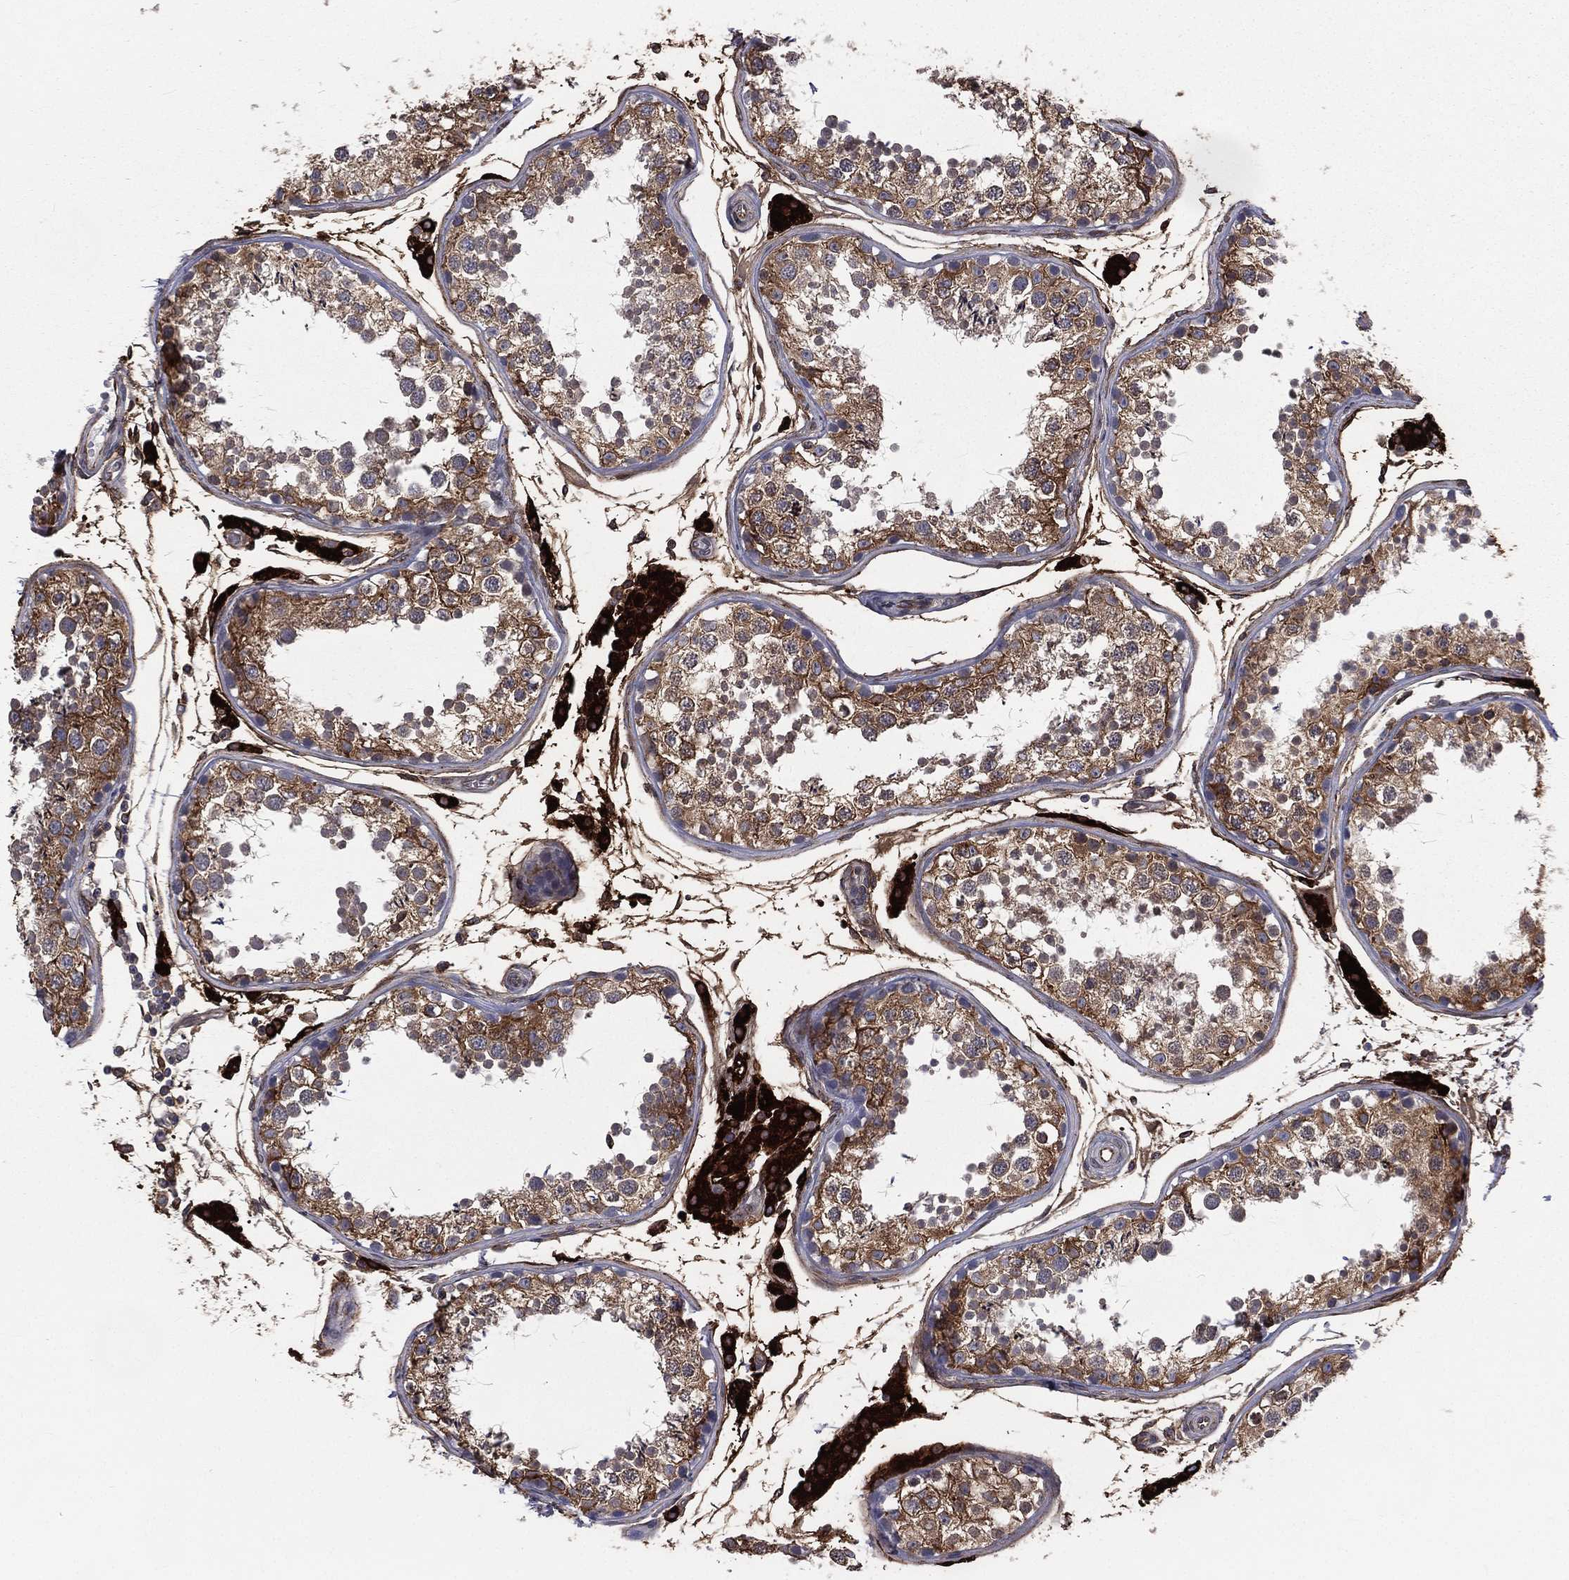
{"staining": {"intensity": "moderate", "quantity": ">75%", "location": "cytoplasmic/membranous"}, "tissue": "testis", "cell_type": "Cells in seminiferous ducts", "image_type": "normal", "snomed": [{"axis": "morphology", "description": "Normal tissue, NOS"}, {"axis": "topography", "description": "Testis"}], "caption": "Immunohistochemical staining of benign testis demonstrates >75% levels of moderate cytoplasmic/membranous protein positivity in about >75% of cells in seminiferous ducts. (Stains: DAB in brown, nuclei in blue, Microscopy: brightfield microscopy at high magnification).", "gene": "PGRMC1", "patient": {"sex": "male", "age": 29}}